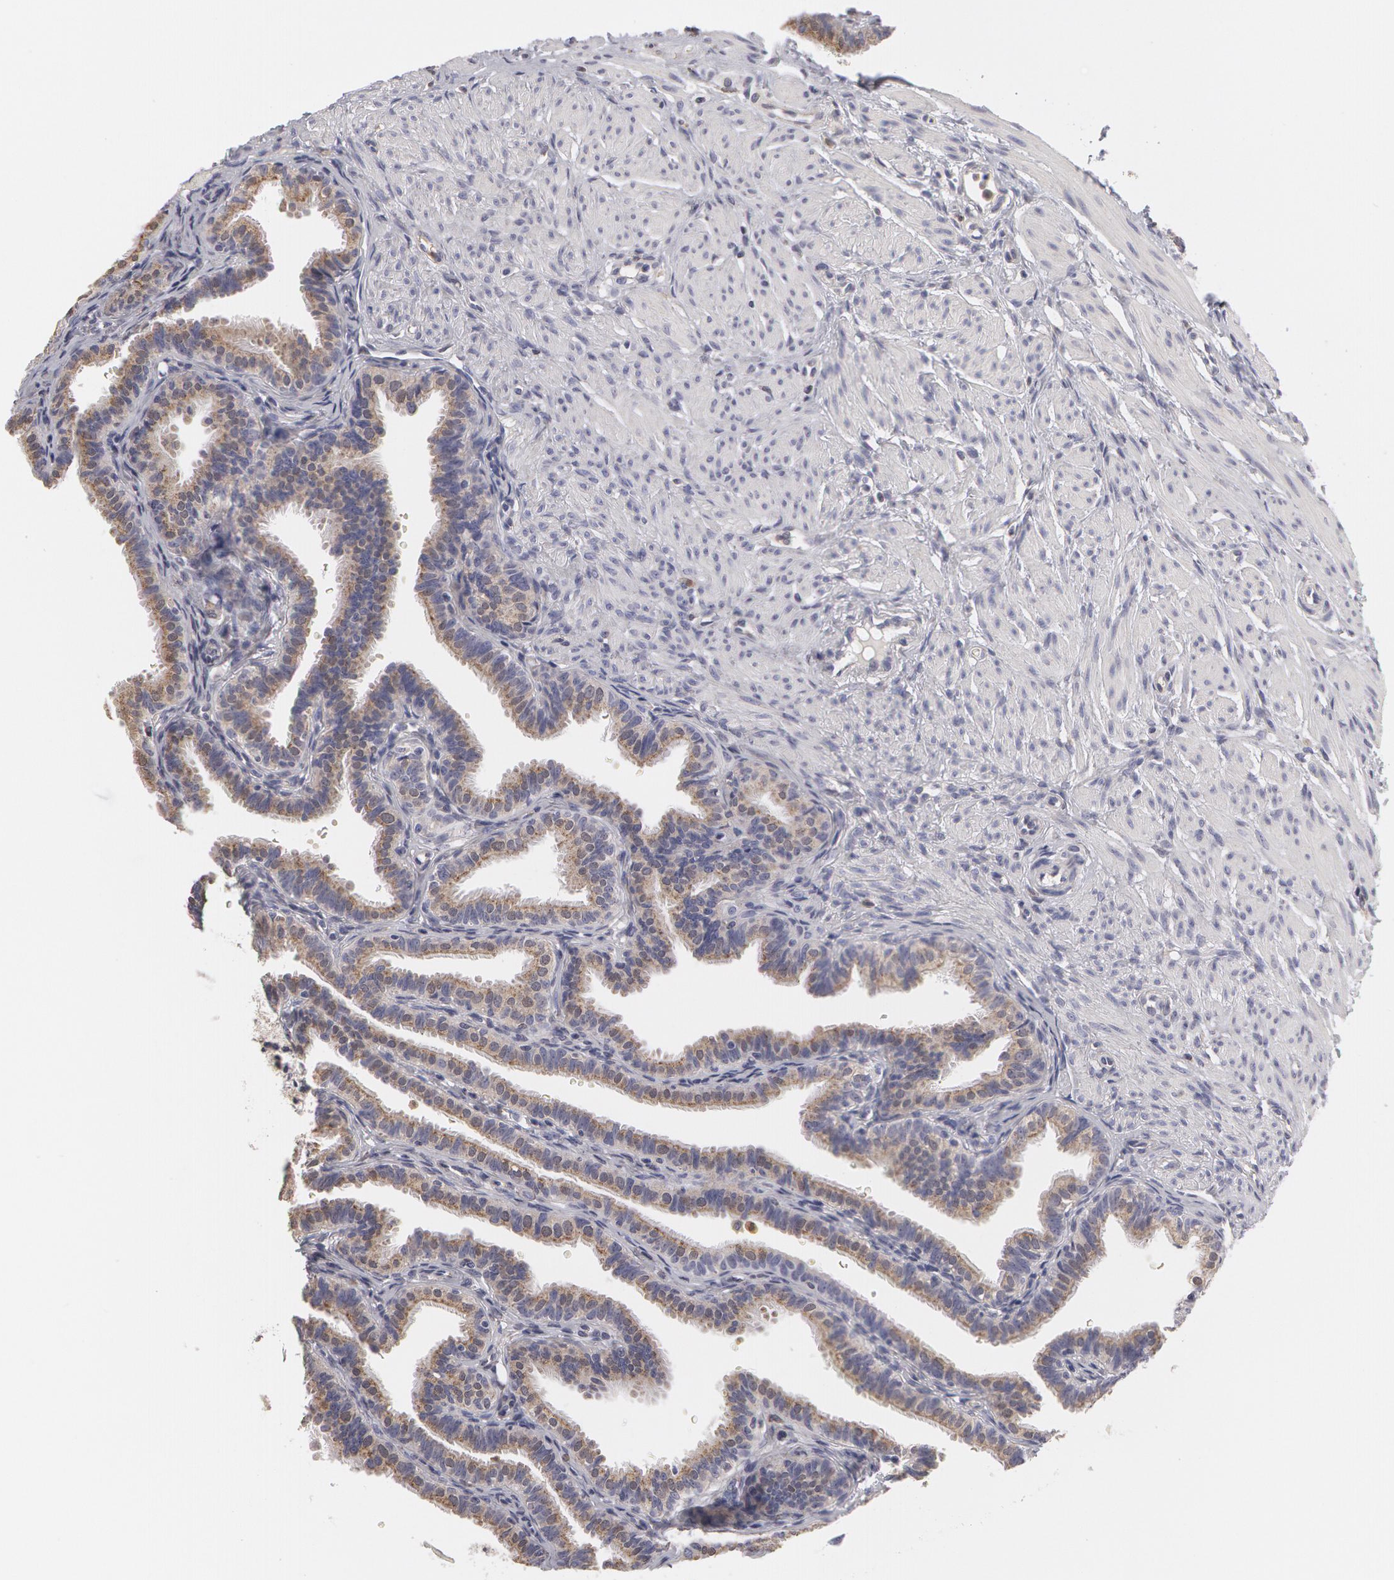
{"staining": {"intensity": "weak", "quantity": "25%-75%", "location": "cytoplasmic/membranous"}, "tissue": "fallopian tube", "cell_type": "Glandular cells", "image_type": "normal", "snomed": [{"axis": "morphology", "description": "Normal tissue, NOS"}, {"axis": "topography", "description": "Fallopian tube"}], "caption": "Immunohistochemistry micrograph of unremarkable fallopian tube: fallopian tube stained using immunohistochemistry demonstrates low levels of weak protein expression localized specifically in the cytoplasmic/membranous of glandular cells, appearing as a cytoplasmic/membranous brown color.", "gene": "CAT", "patient": {"sex": "female", "age": 32}}